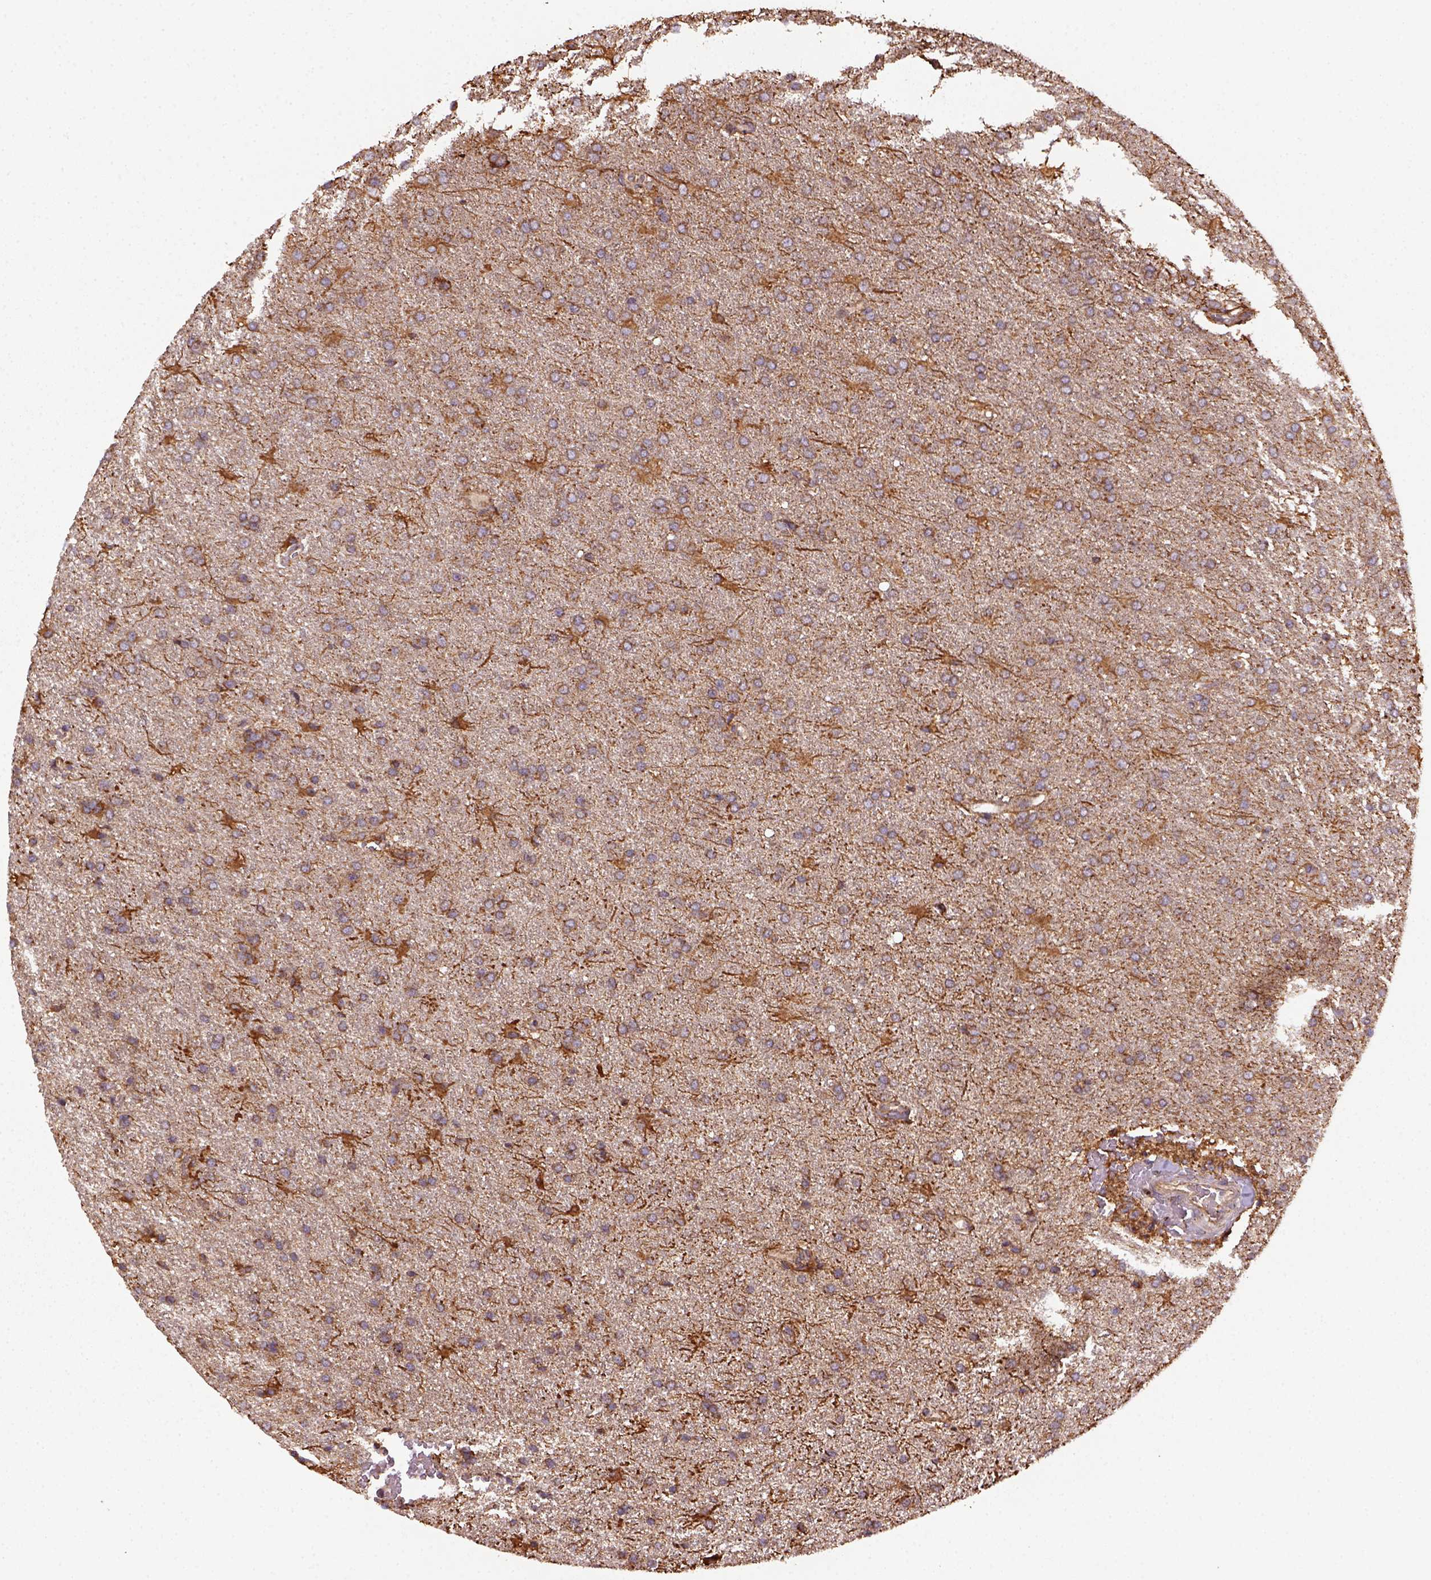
{"staining": {"intensity": "moderate", "quantity": ">75%", "location": "cytoplasmic/membranous"}, "tissue": "glioma", "cell_type": "Tumor cells", "image_type": "cancer", "snomed": [{"axis": "morphology", "description": "Glioma, malignant, High grade"}, {"axis": "topography", "description": "Brain"}], "caption": "Glioma tissue displays moderate cytoplasmic/membranous staining in about >75% of tumor cells, visualized by immunohistochemistry.", "gene": "MAPK8IP3", "patient": {"sex": "male", "age": 68}}